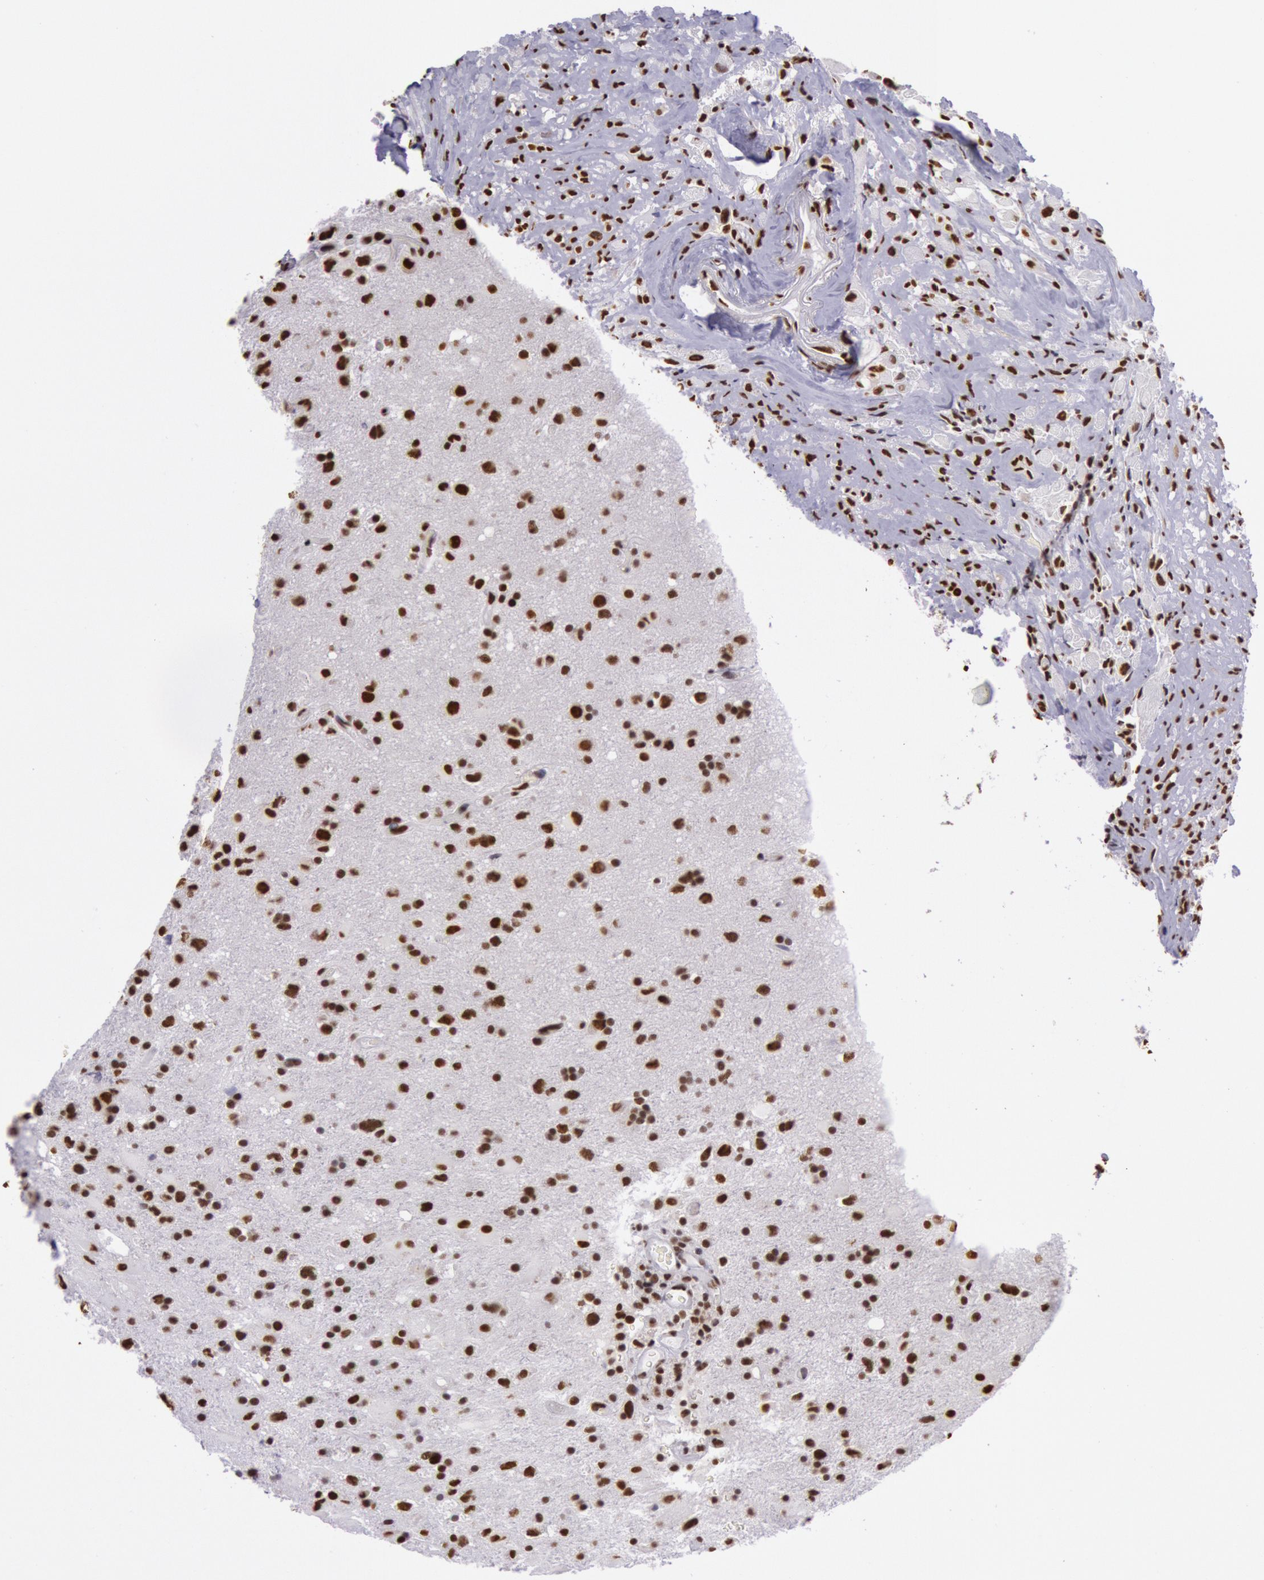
{"staining": {"intensity": "moderate", "quantity": ">75%", "location": "nuclear"}, "tissue": "glioma", "cell_type": "Tumor cells", "image_type": "cancer", "snomed": [{"axis": "morphology", "description": "Glioma, malignant, High grade"}, {"axis": "topography", "description": "Brain"}], "caption": "High-magnification brightfield microscopy of malignant glioma (high-grade) stained with DAB (brown) and counterstained with hematoxylin (blue). tumor cells exhibit moderate nuclear positivity is seen in approximately>75% of cells. The staining was performed using DAB (3,3'-diaminobenzidine), with brown indicating positive protein expression. Nuclei are stained blue with hematoxylin.", "gene": "HNRNPH2", "patient": {"sex": "male", "age": 48}}